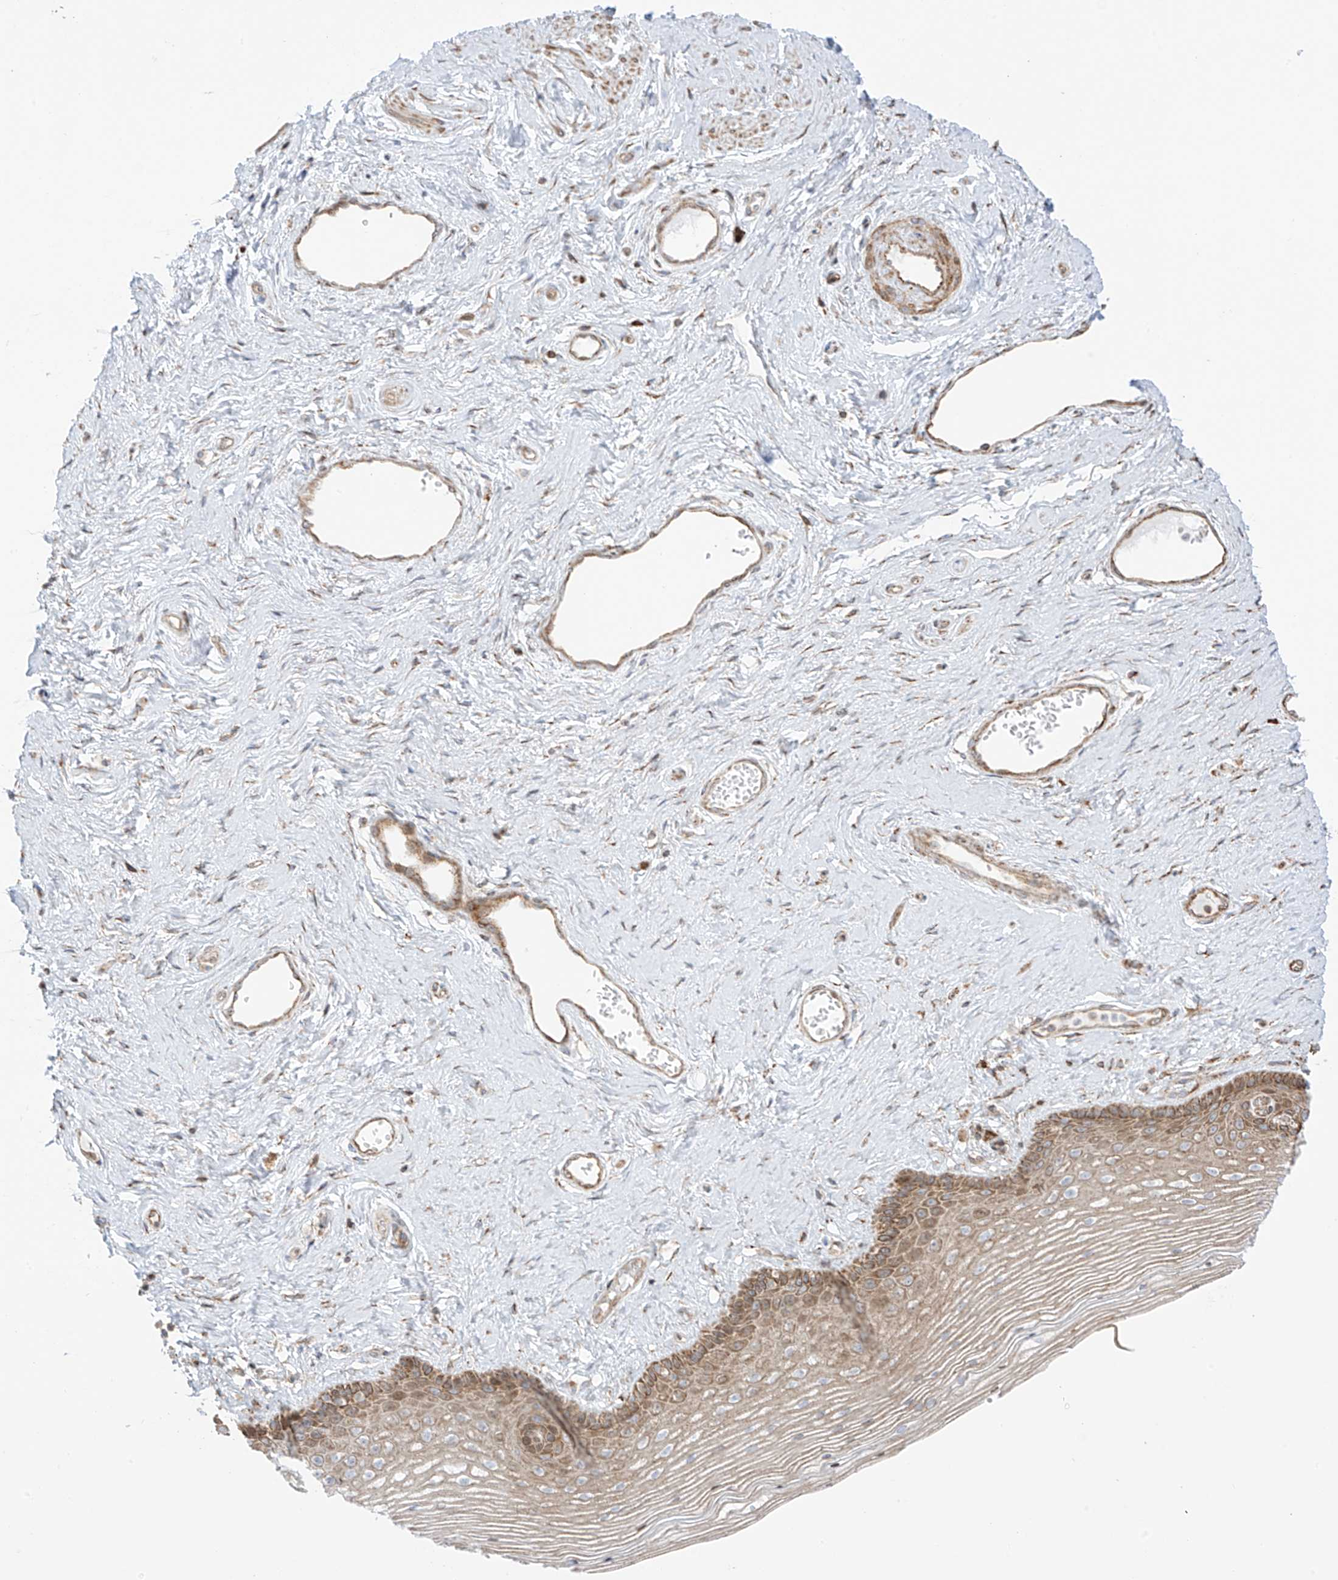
{"staining": {"intensity": "moderate", "quantity": ">75%", "location": "cytoplasmic/membranous"}, "tissue": "vagina", "cell_type": "Squamous epithelial cells", "image_type": "normal", "snomed": [{"axis": "morphology", "description": "Normal tissue, NOS"}, {"axis": "topography", "description": "Vagina"}], "caption": "An immunohistochemistry histopathology image of unremarkable tissue is shown. Protein staining in brown shows moderate cytoplasmic/membranous positivity in vagina within squamous epithelial cells. Immunohistochemistry stains the protein in brown and the nuclei are stained blue.", "gene": "XKR3", "patient": {"sex": "female", "age": 46}}